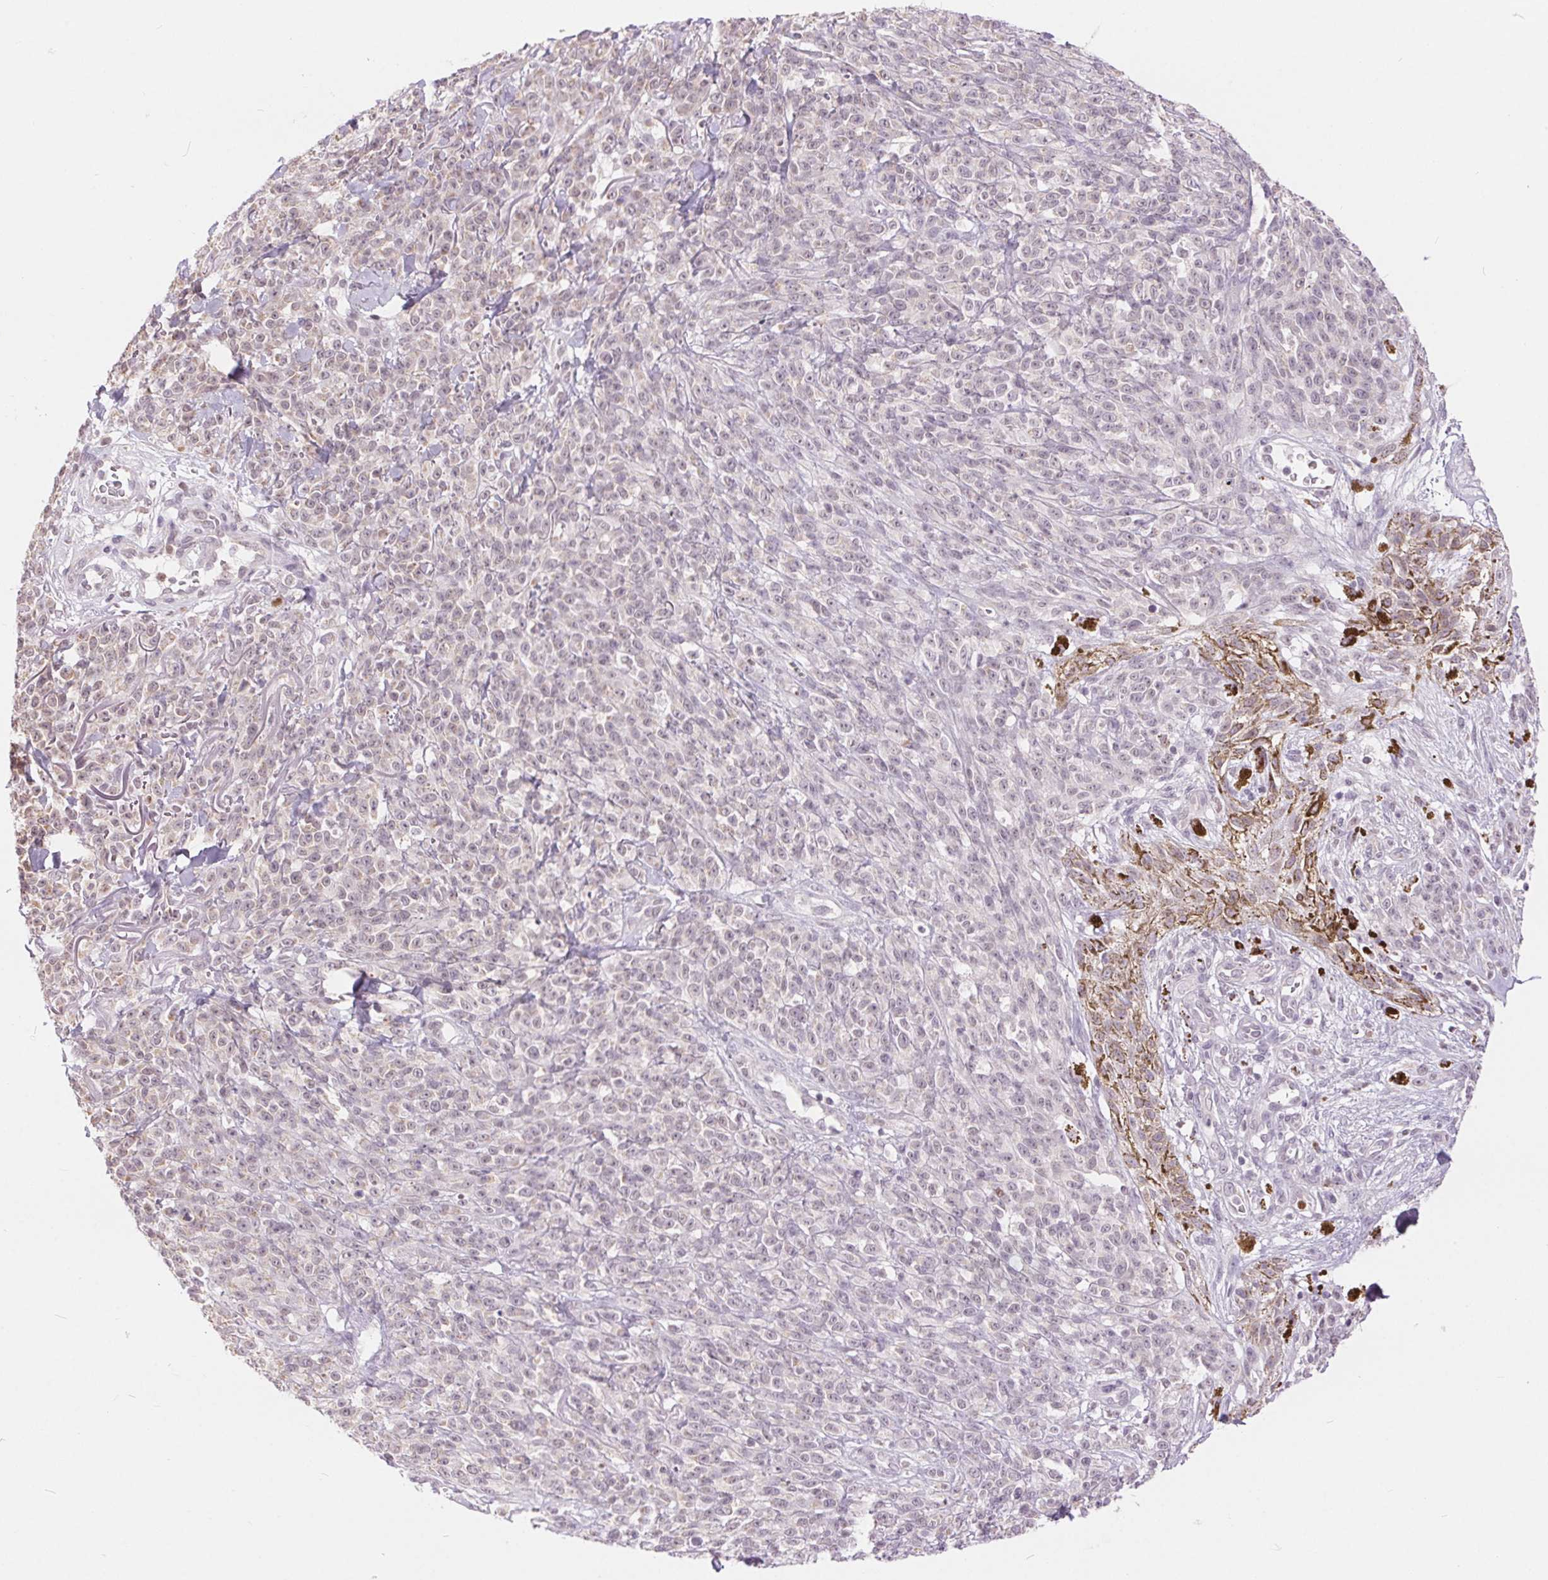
{"staining": {"intensity": "weak", "quantity": "<25%", "location": "nuclear"}, "tissue": "melanoma", "cell_type": "Tumor cells", "image_type": "cancer", "snomed": [{"axis": "morphology", "description": "Malignant melanoma, NOS"}, {"axis": "topography", "description": "Skin"}, {"axis": "topography", "description": "Skin of trunk"}], "caption": "Tumor cells show no significant staining in malignant melanoma.", "gene": "POU2F2", "patient": {"sex": "male", "age": 74}}